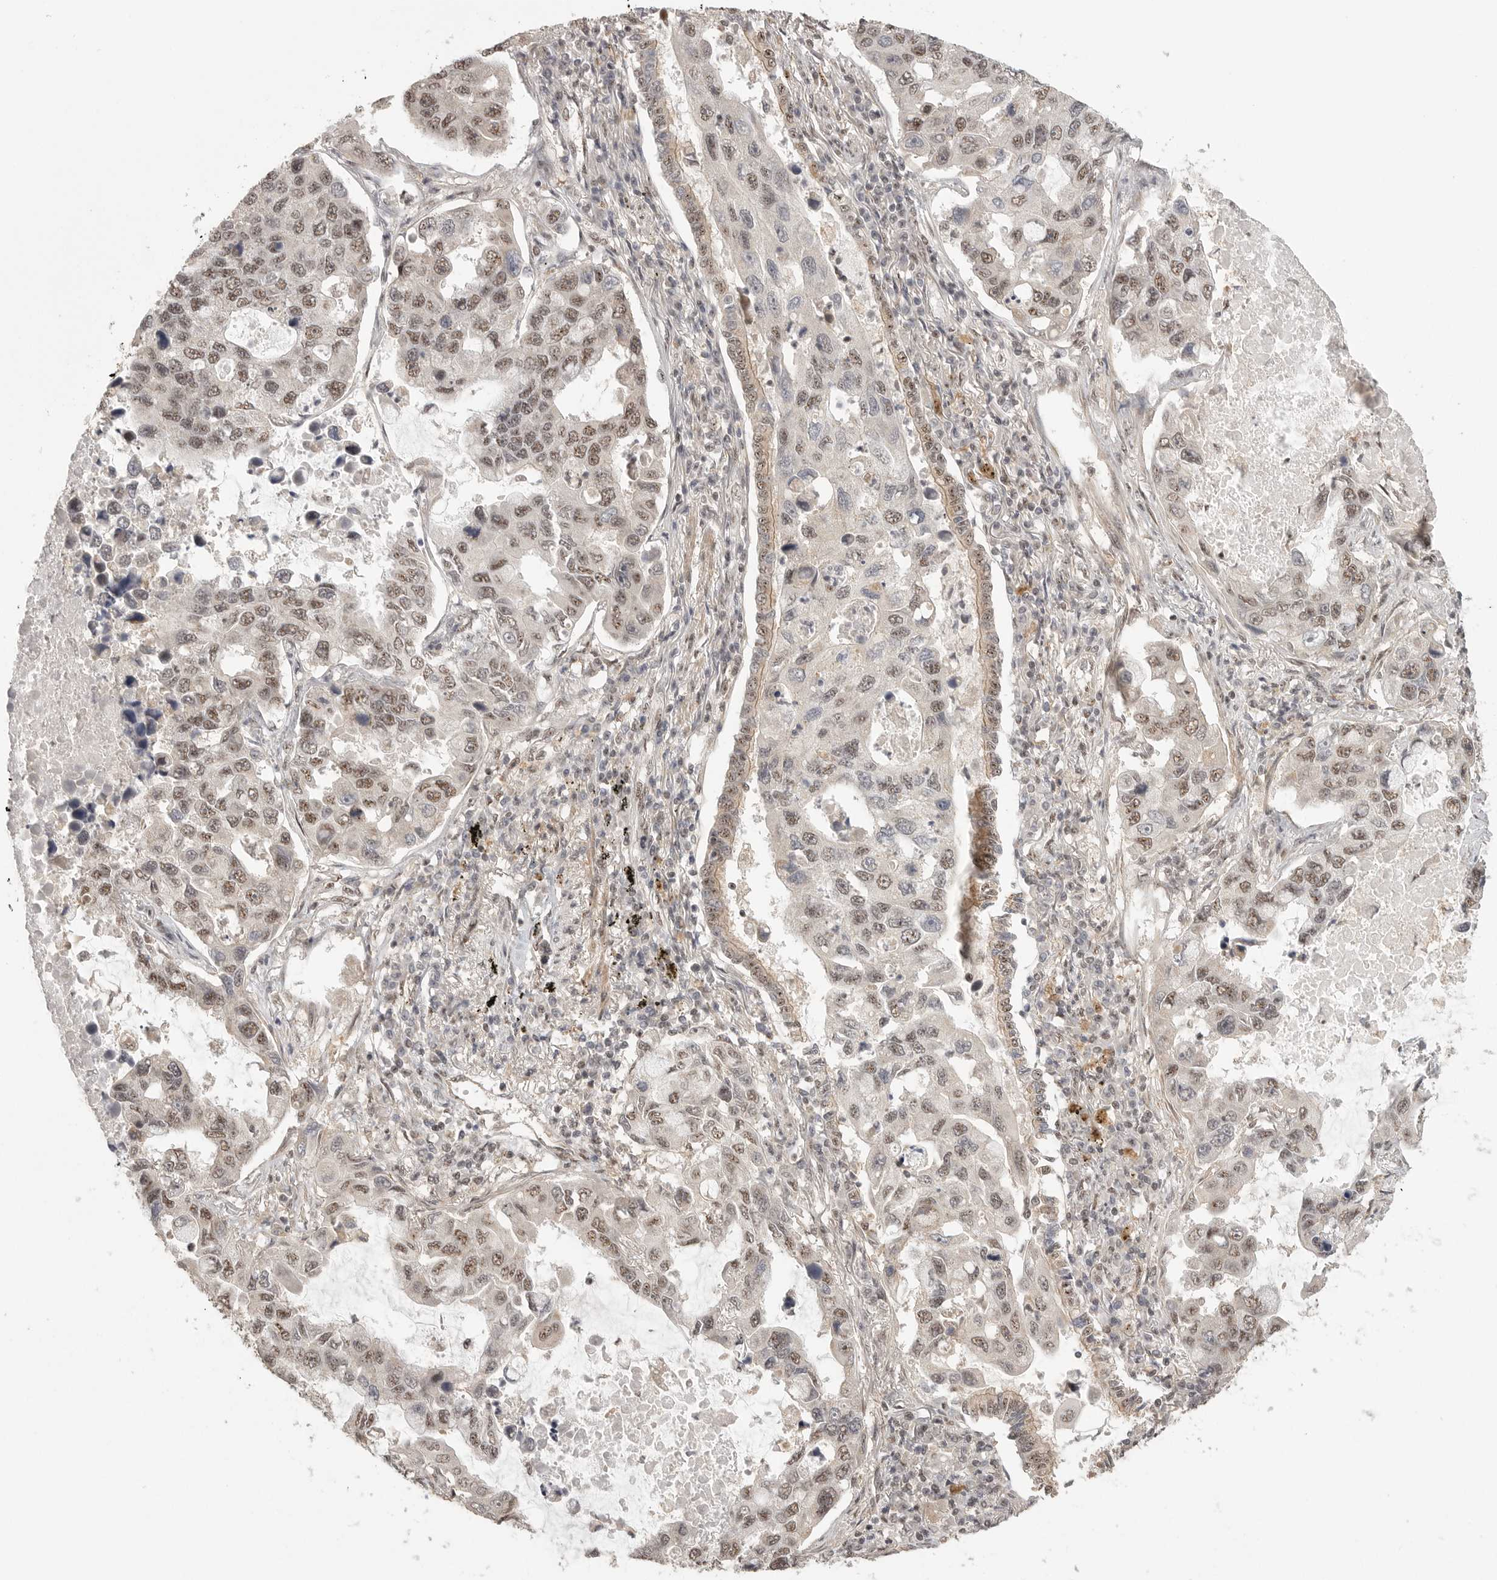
{"staining": {"intensity": "moderate", "quantity": "25%-75%", "location": "nuclear"}, "tissue": "lung cancer", "cell_type": "Tumor cells", "image_type": "cancer", "snomed": [{"axis": "morphology", "description": "Adenocarcinoma, NOS"}, {"axis": "topography", "description": "Lung"}], "caption": "IHC (DAB (3,3'-diaminobenzidine)) staining of human adenocarcinoma (lung) displays moderate nuclear protein expression in approximately 25%-75% of tumor cells.", "gene": "POMP", "patient": {"sex": "male", "age": 64}}